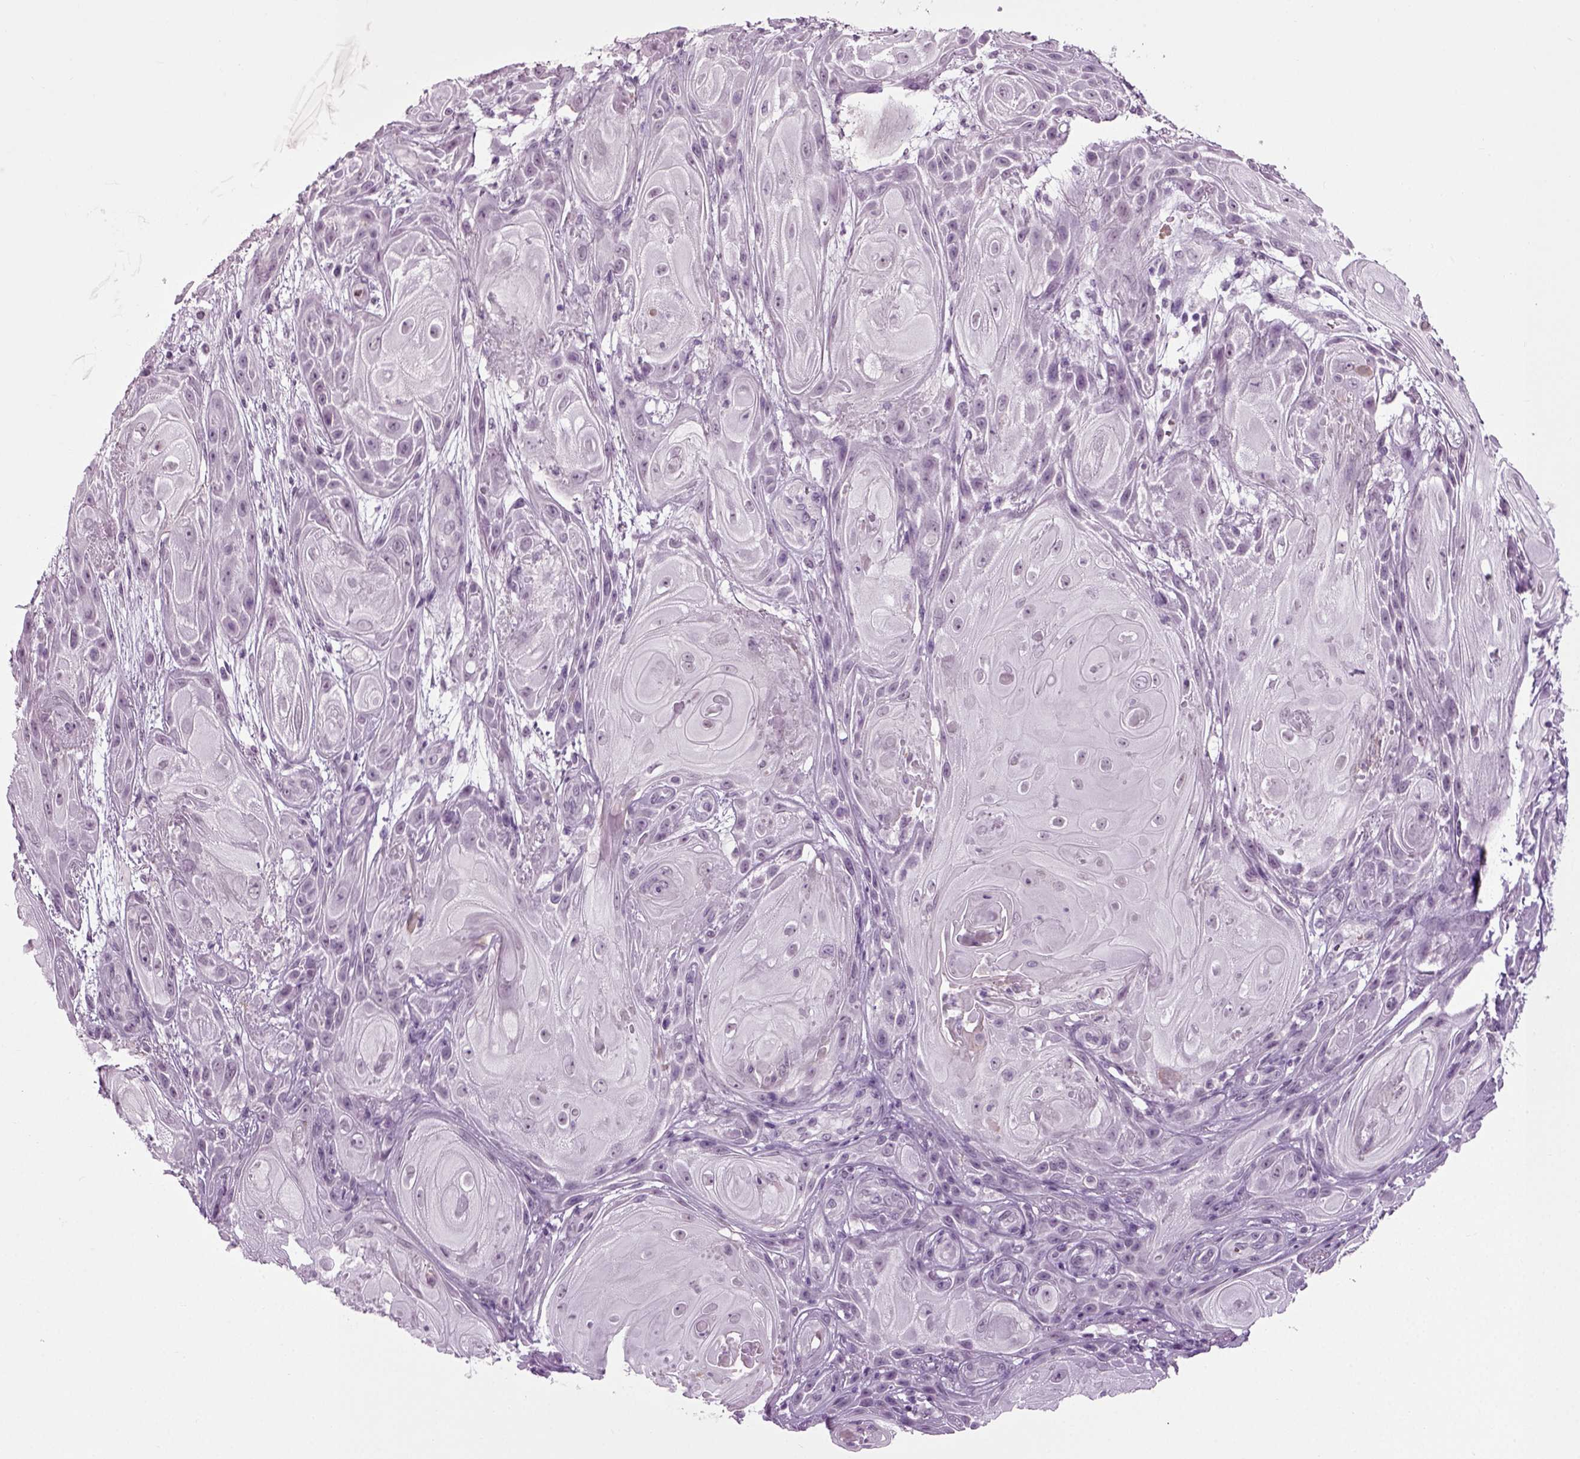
{"staining": {"intensity": "negative", "quantity": "none", "location": "none"}, "tissue": "skin cancer", "cell_type": "Tumor cells", "image_type": "cancer", "snomed": [{"axis": "morphology", "description": "Squamous cell carcinoma, NOS"}, {"axis": "topography", "description": "Skin"}], "caption": "Immunohistochemistry micrograph of human skin squamous cell carcinoma stained for a protein (brown), which displays no expression in tumor cells.", "gene": "ZC2HC1C", "patient": {"sex": "male", "age": 62}}